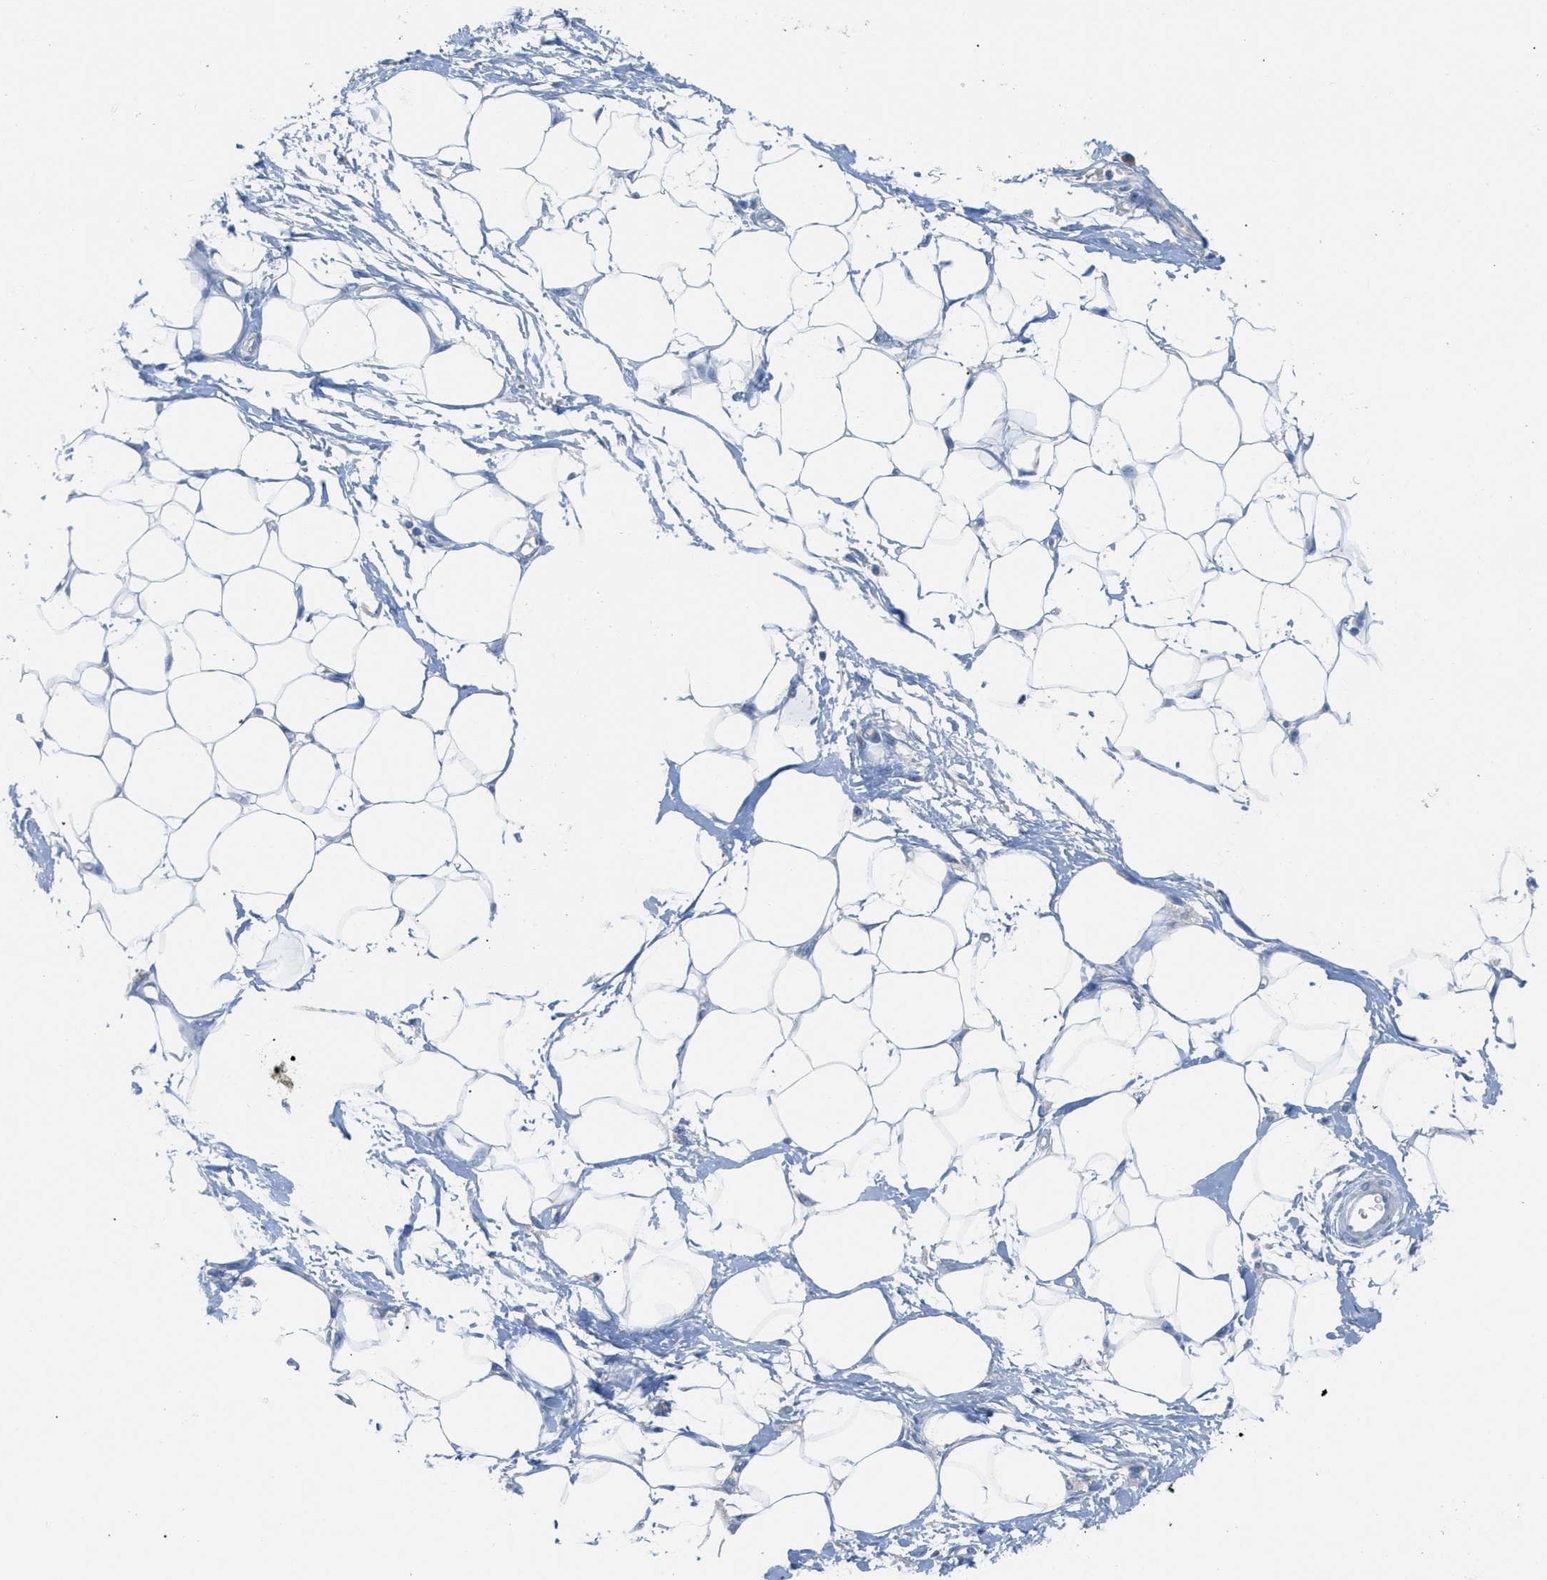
{"staining": {"intensity": "negative", "quantity": "none", "location": "none"}, "tissue": "adipose tissue", "cell_type": "Adipocytes", "image_type": "normal", "snomed": [{"axis": "morphology", "description": "Normal tissue, NOS"}, {"axis": "morphology", "description": "Urothelial carcinoma, High grade"}, {"axis": "topography", "description": "Vascular tissue"}, {"axis": "topography", "description": "Urinary bladder"}], "caption": "The histopathology image demonstrates no significant staining in adipocytes of adipose tissue.", "gene": "ORC6", "patient": {"sex": "female", "age": 56}}